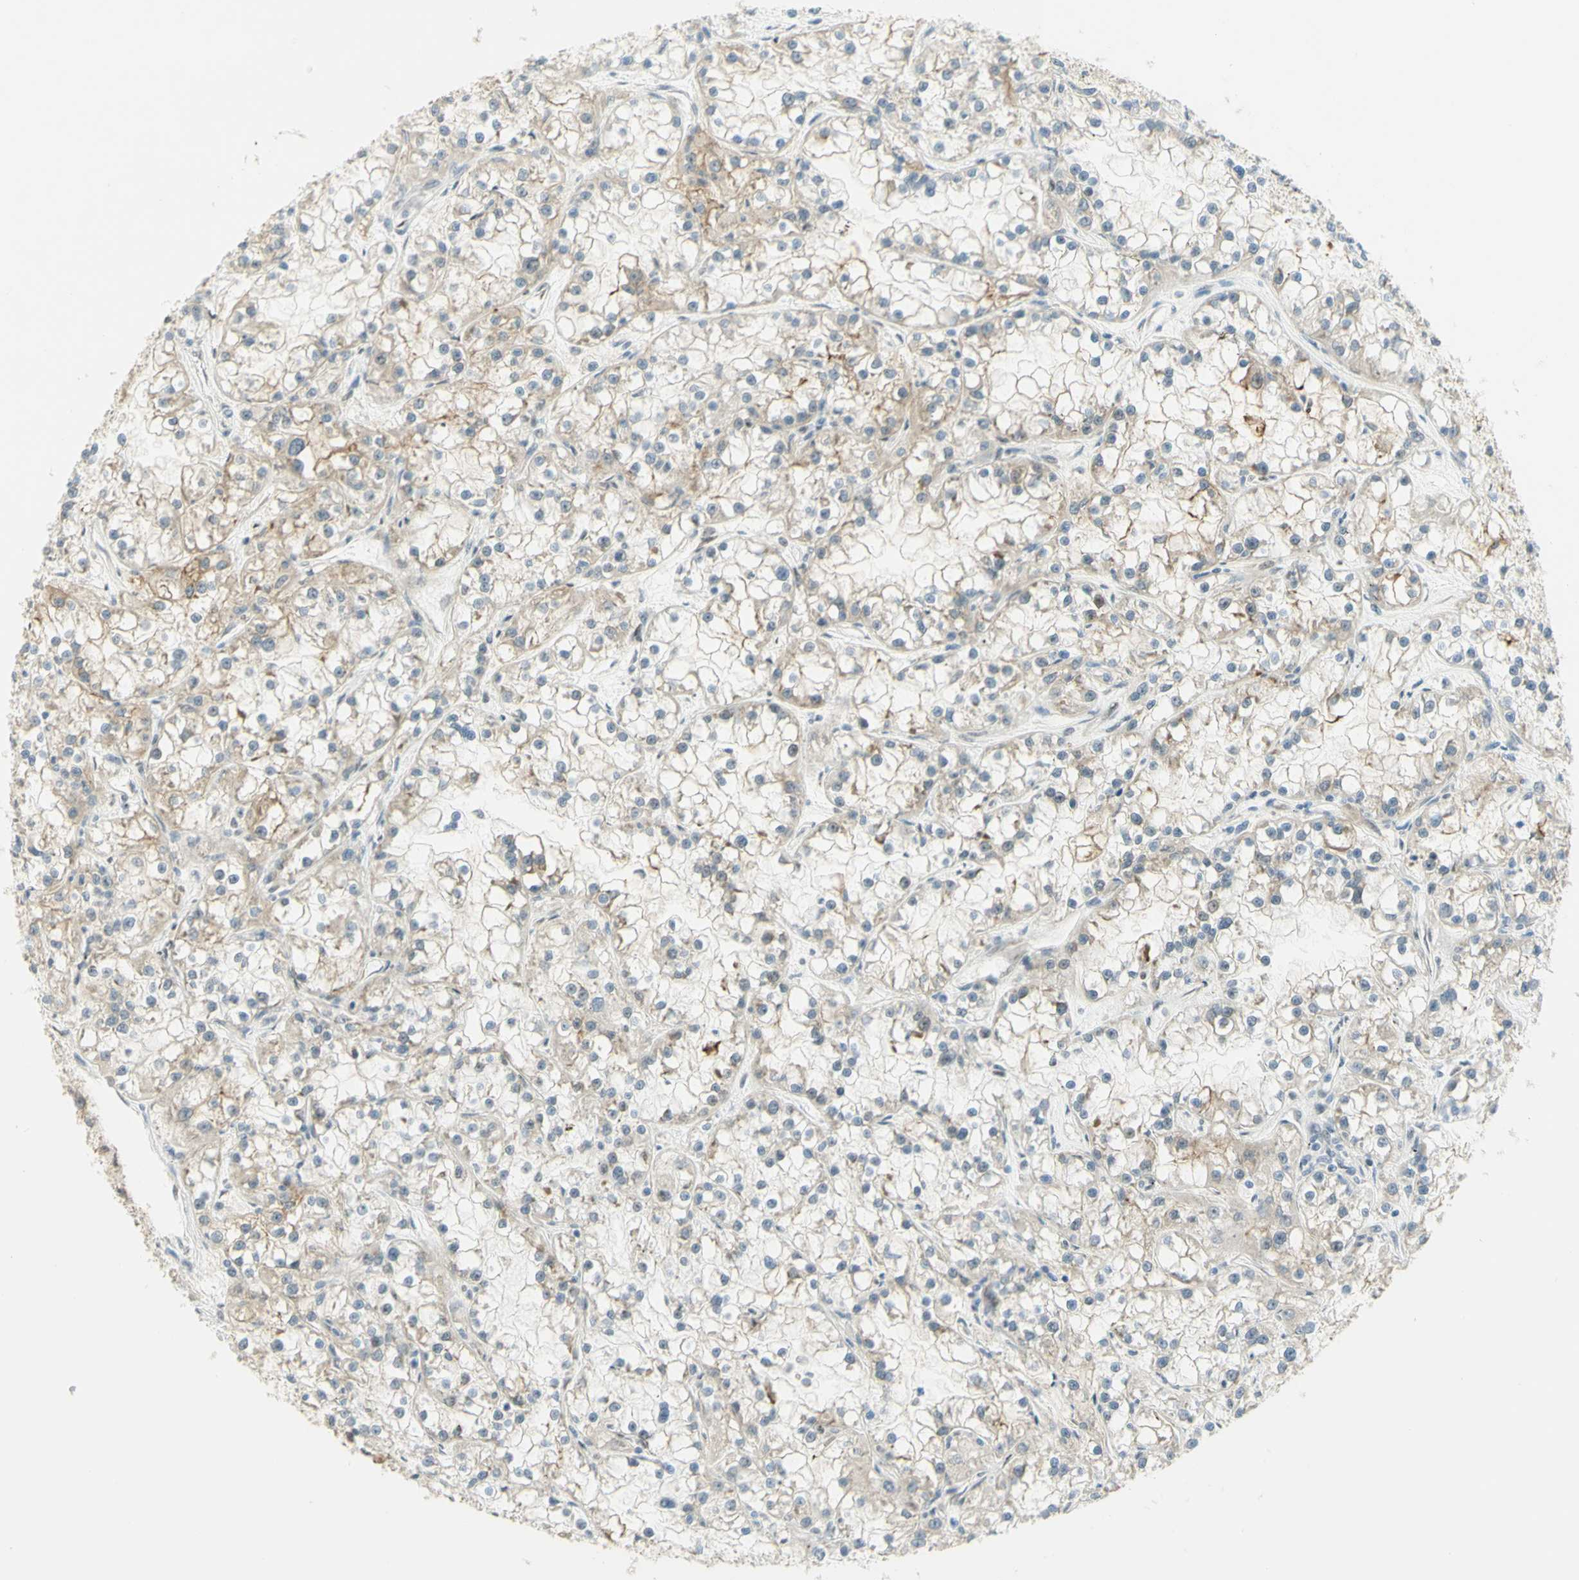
{"staining": {"intensity": "negative", "quantity": "none", "location": "none"}, "tissue": "renal cancer", "cell_type": "Tumor cells", "image_type": "cancer", "snomed": [{"axis": "morphology", "description": "Adenocarcinoma, NOS"}, {"axis": "topography", "description": "Kidney"}], "caption": "There is no significant expression in tumor cells of renal cancer (adenocarcinoma).", "gene": "DDX1", "patient": {"sex": "female", "age": 52}}